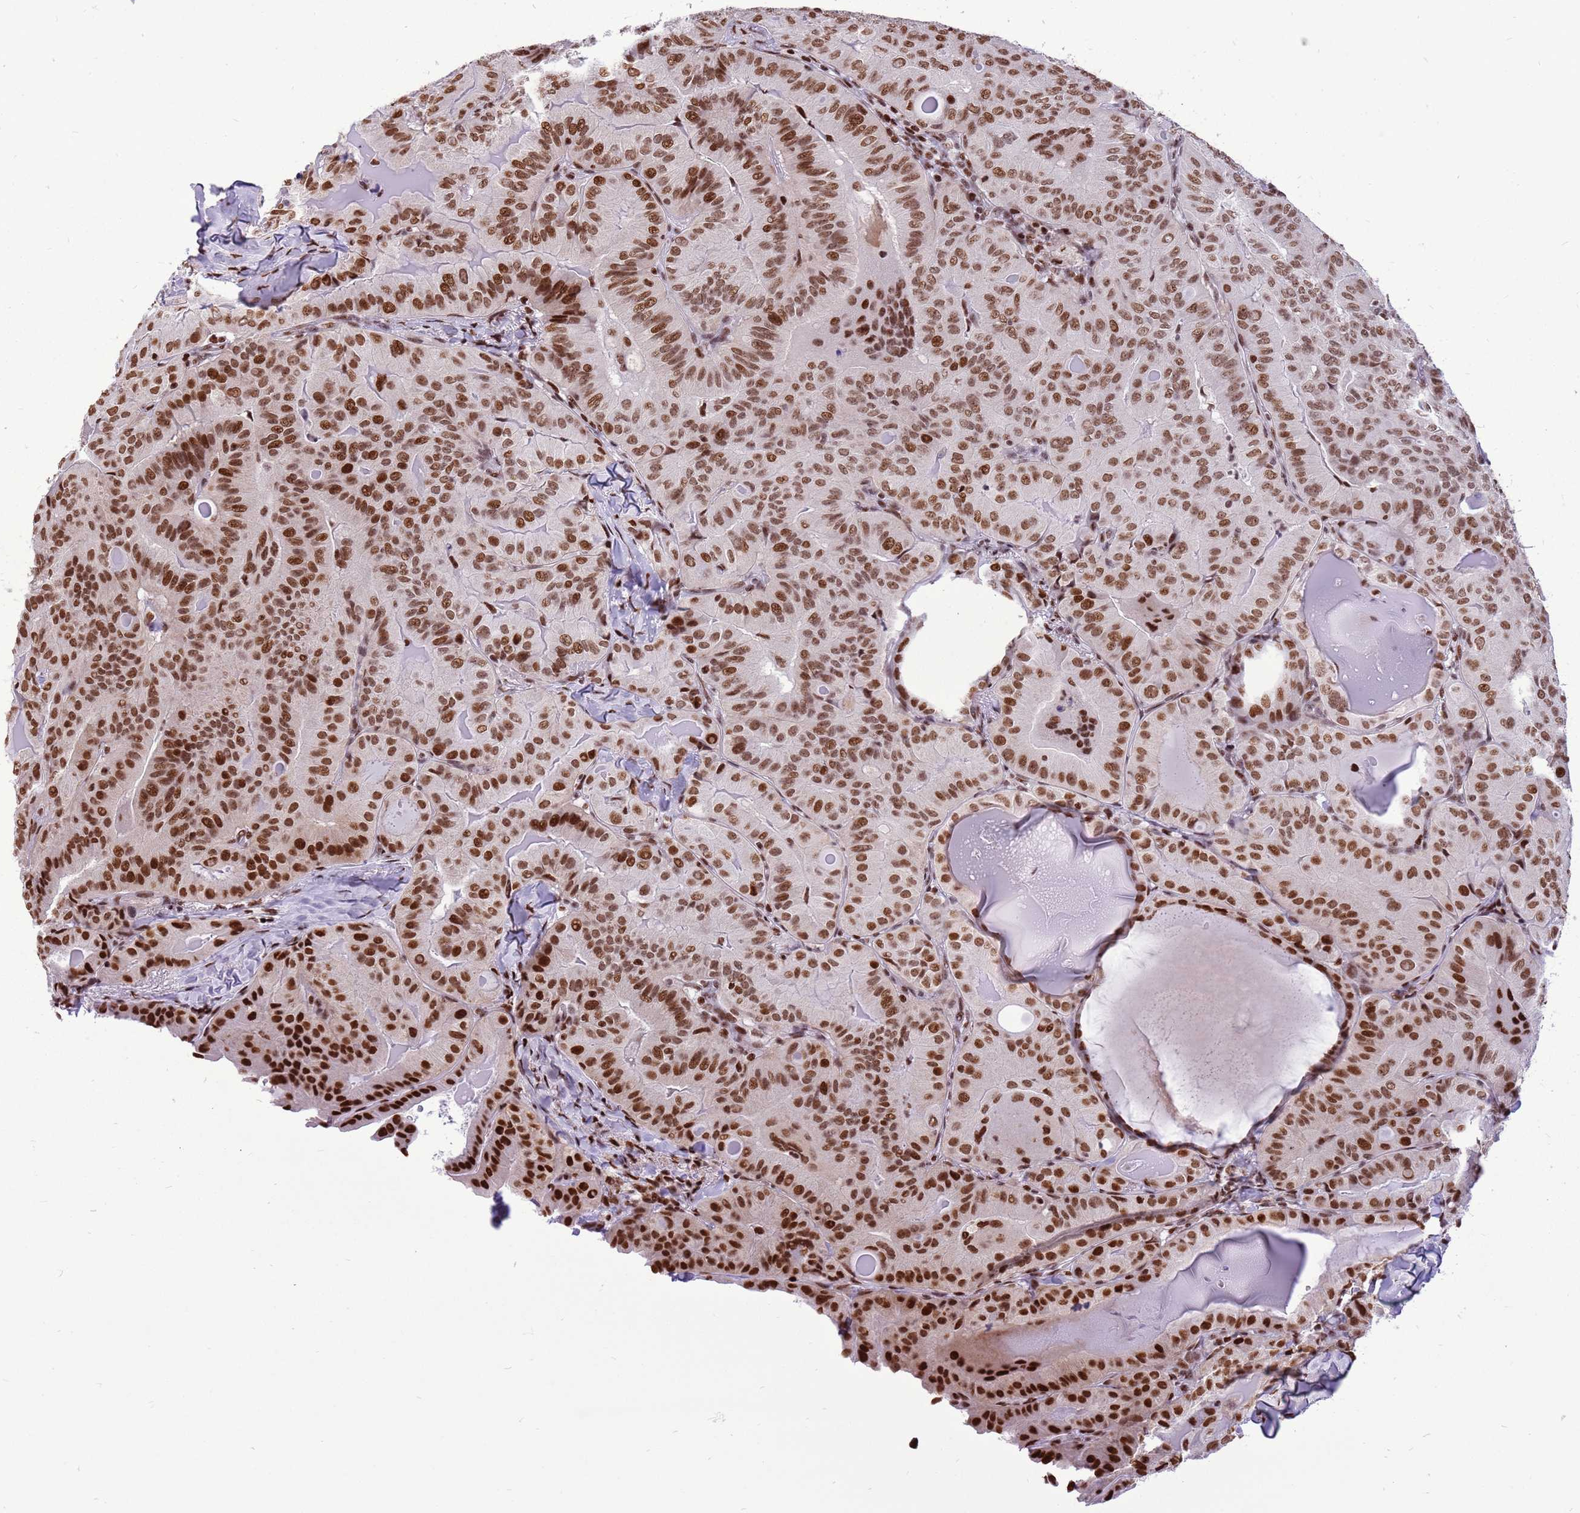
{"staining": {"intensity": "strong", "quantity": ">75%", "location": "nuclear"}, "tissue": "thyroid cancer", "cell_type": "Tumor cells", "image_type": "cancer", "snomed": [{"axis": "morphology", "description": "Papillary adenocarcinoma, NOS"}, {"axis": "topography", "description": "Thyroid gland"}], "caption": "Immunohistochemistry (IHC) of thyroid cancer reveals high levels of strong nuclear positivity in approximately >75% of tumor cells. The protein of interest is stained brown, and the nuclei are stained in blue (DAB IHC with brightfield microscopy, high magnification).", "gene": "WASHC4", "patient": {"sex": "female", "age": 68}}